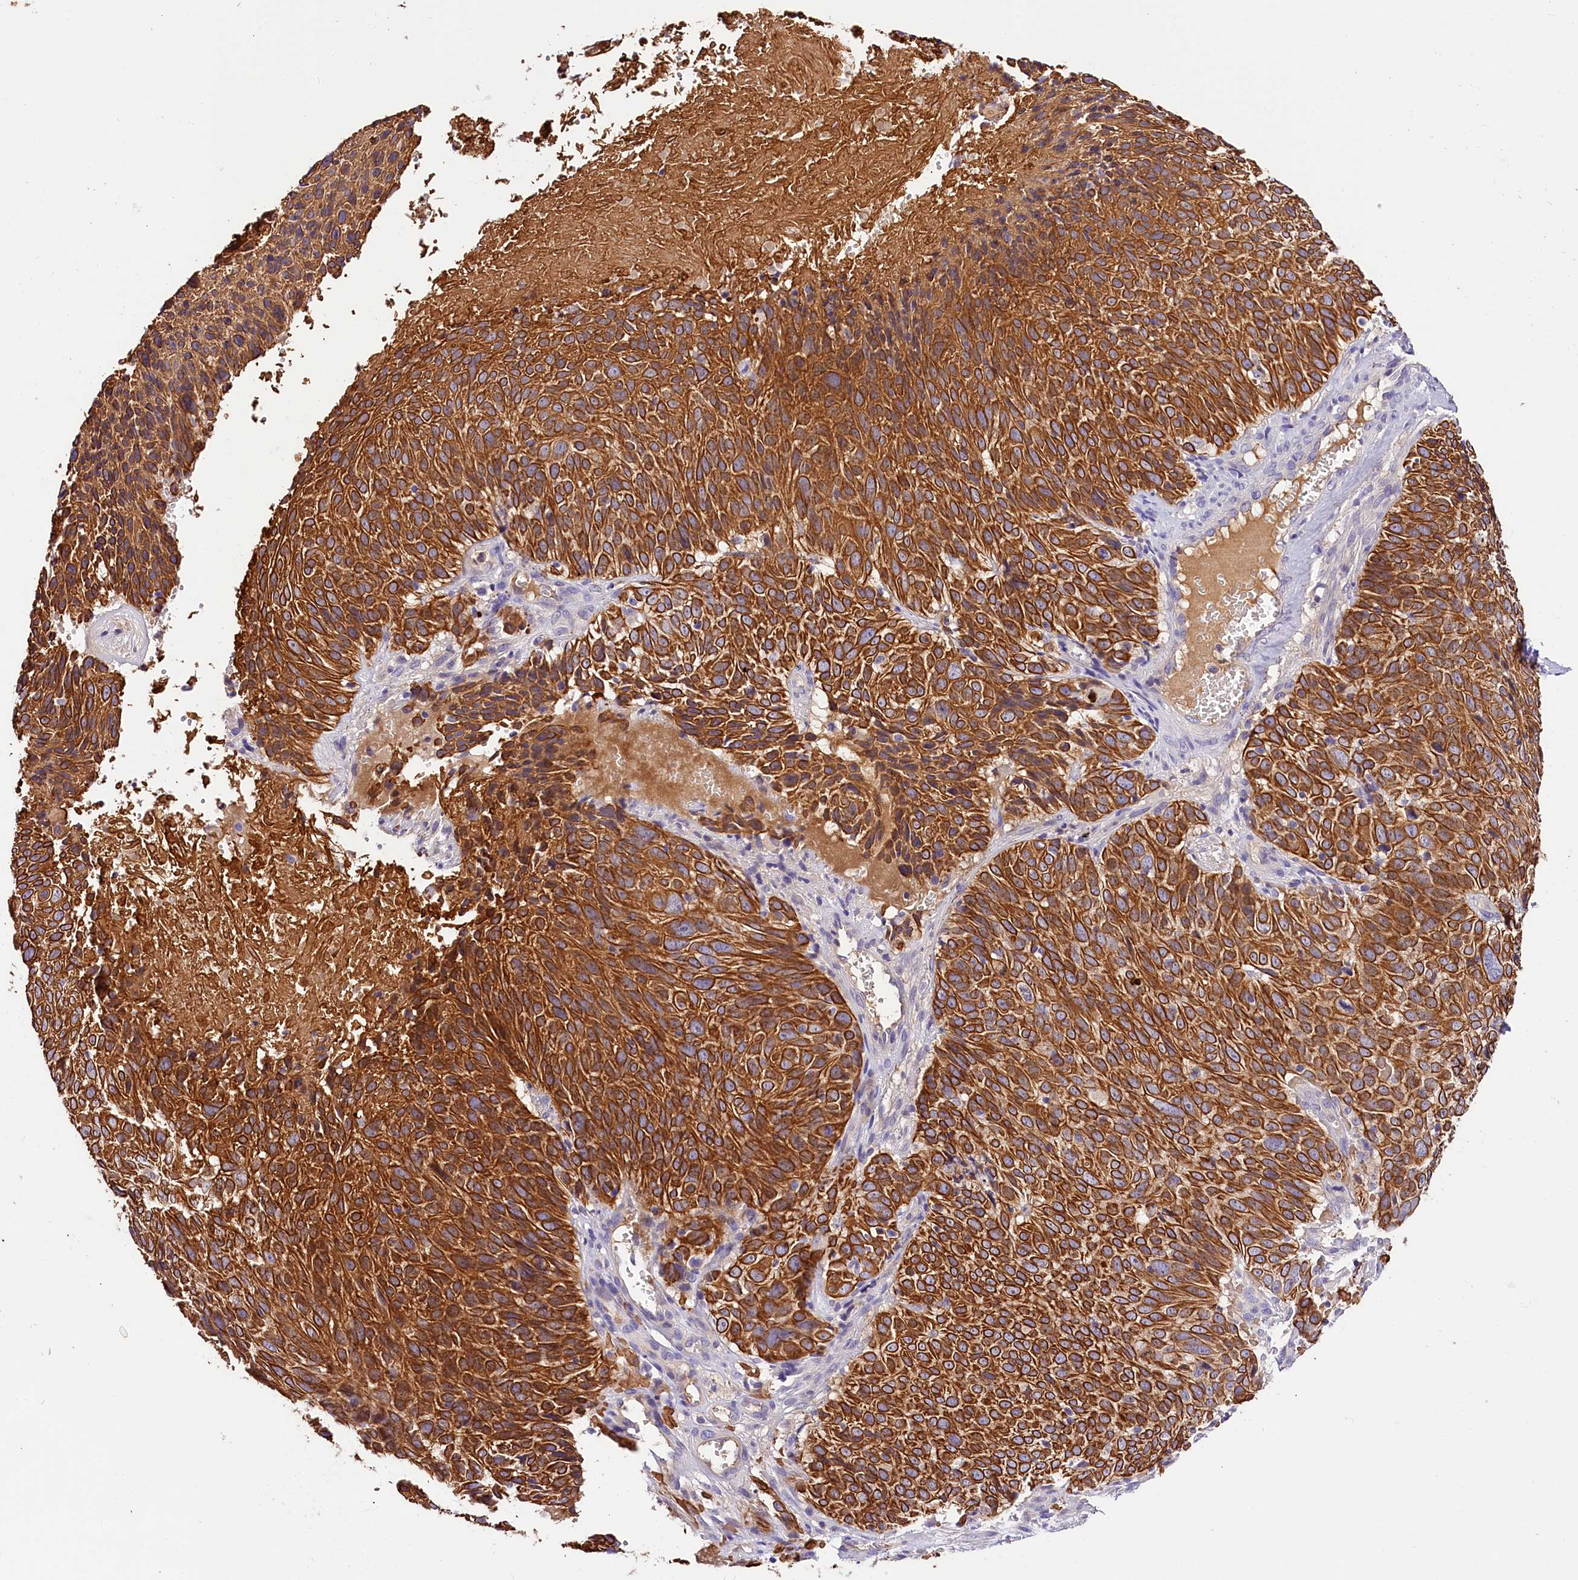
{"staining": {"intensity": "strong", "quantity": ">75%", "location": "cytoplasmic/membranous"}, "tissue": "cervical cancer", "cell_type": "Tumor cells", "image_type": "cancer", "snomed": [{"axis": "morphology", "description": "Squamous cell carcinoma, NOS"}, {"axis": "topography", "description": "Cervix"}], "caption": "Cervical cancer (squamous cell carcinoma) stained with a protein marker shows strong staining in tumor cells.", "gene": "ARMC6", "patient": {"sex": "female", "age": 74}}